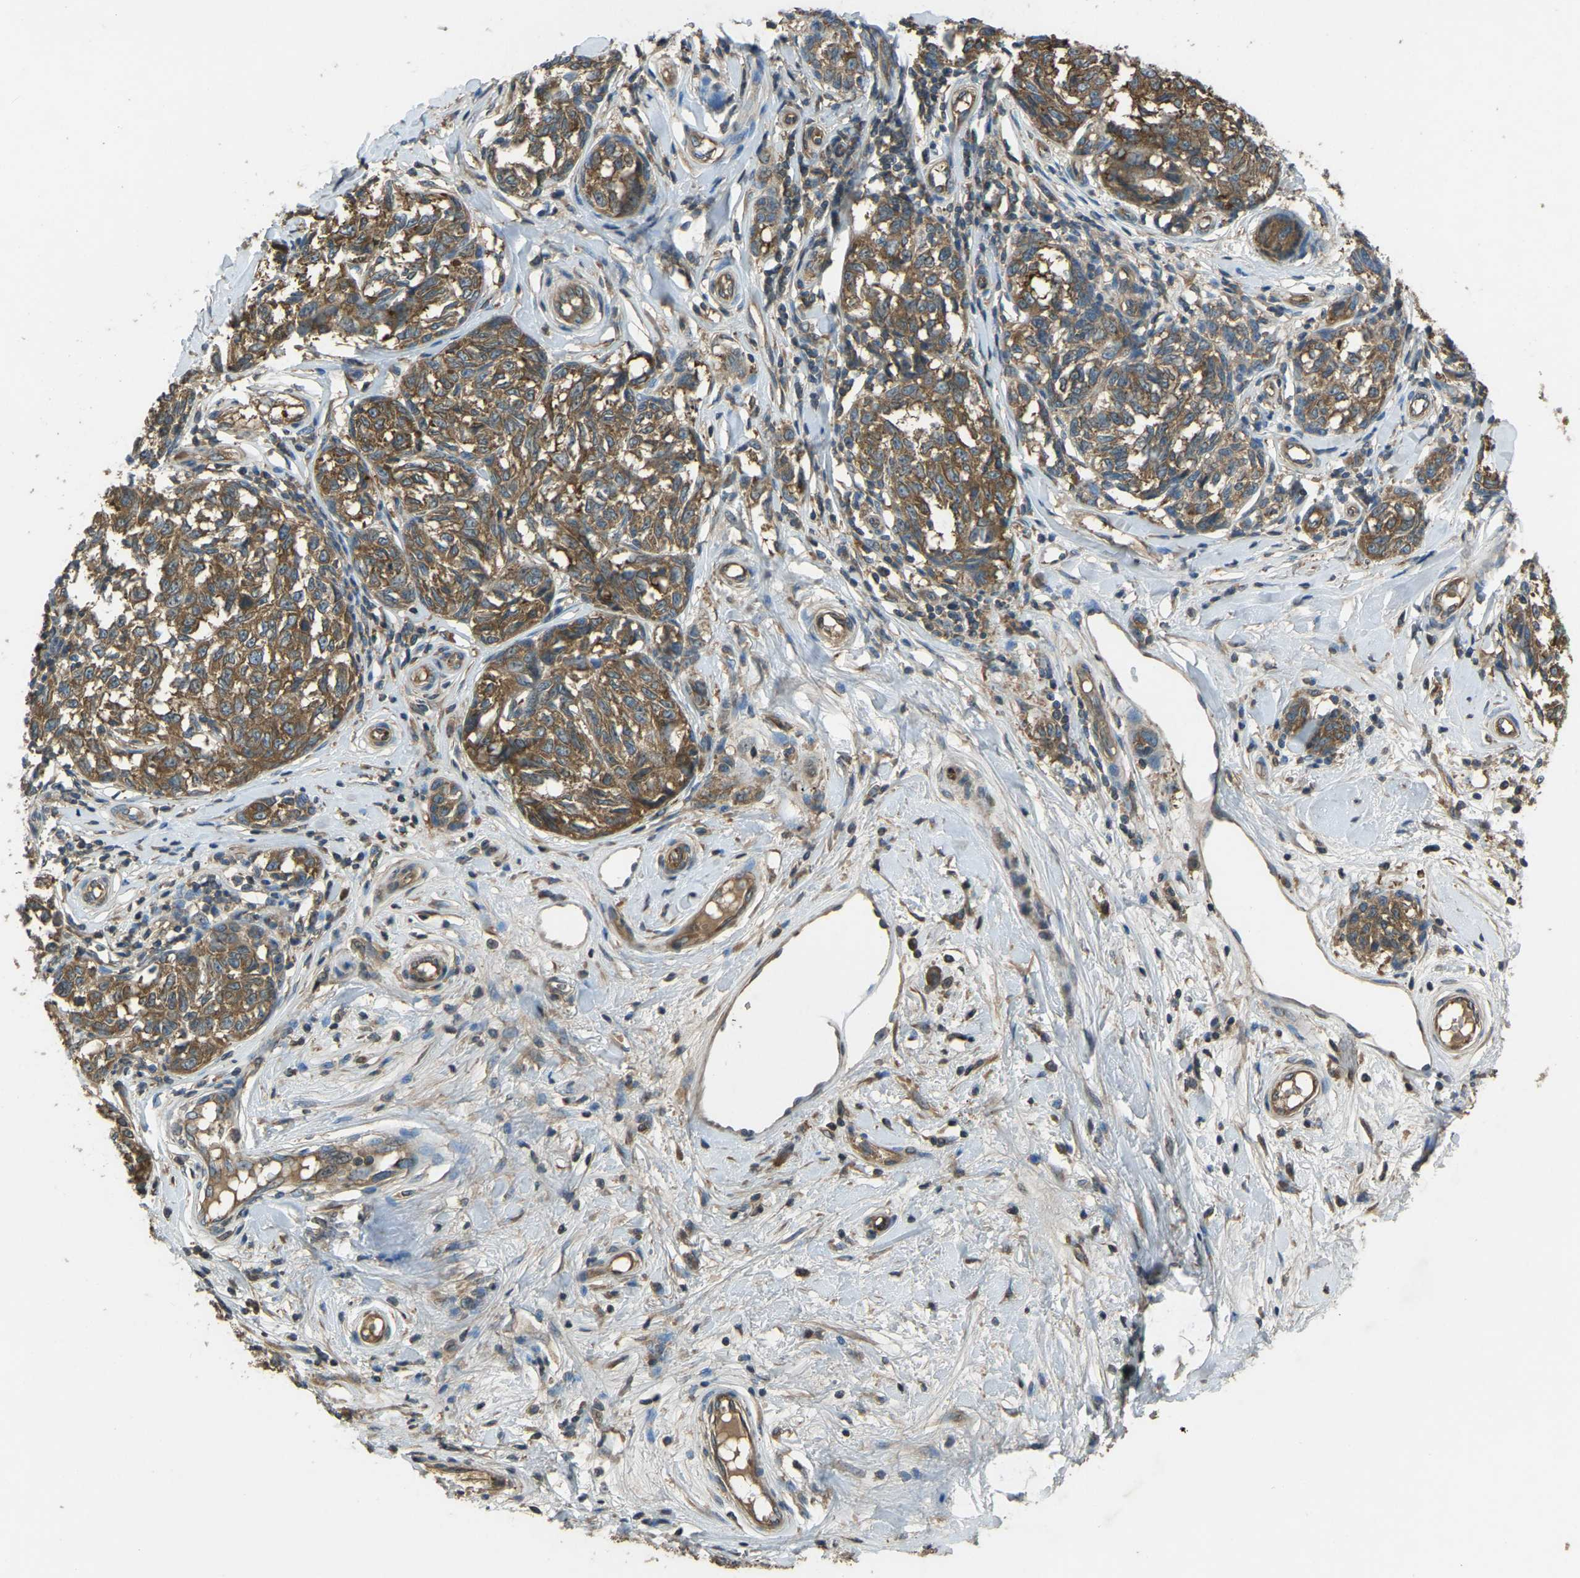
{"staining": {"intensity": "moderate", "quantity": ">75%", "location": "cytoplasmic/membranous"}, "tissue": "melanoma", "cell_type": "Tumor cells", "image_type": "cancer", "snomed": [{"axis": "morphology", "description": "Malignant melanoma, NOS"}, {"axis": "topography", "description": "Skin"}], "caption": "Brown immunohistochemical staining in malignant melanoma demonstrates moderate cytoplasmic/membranous positivity in approximately >75% of tumor cells.", "gene": "AIMP1", "patient": {"sex": "female", "age": 64}}